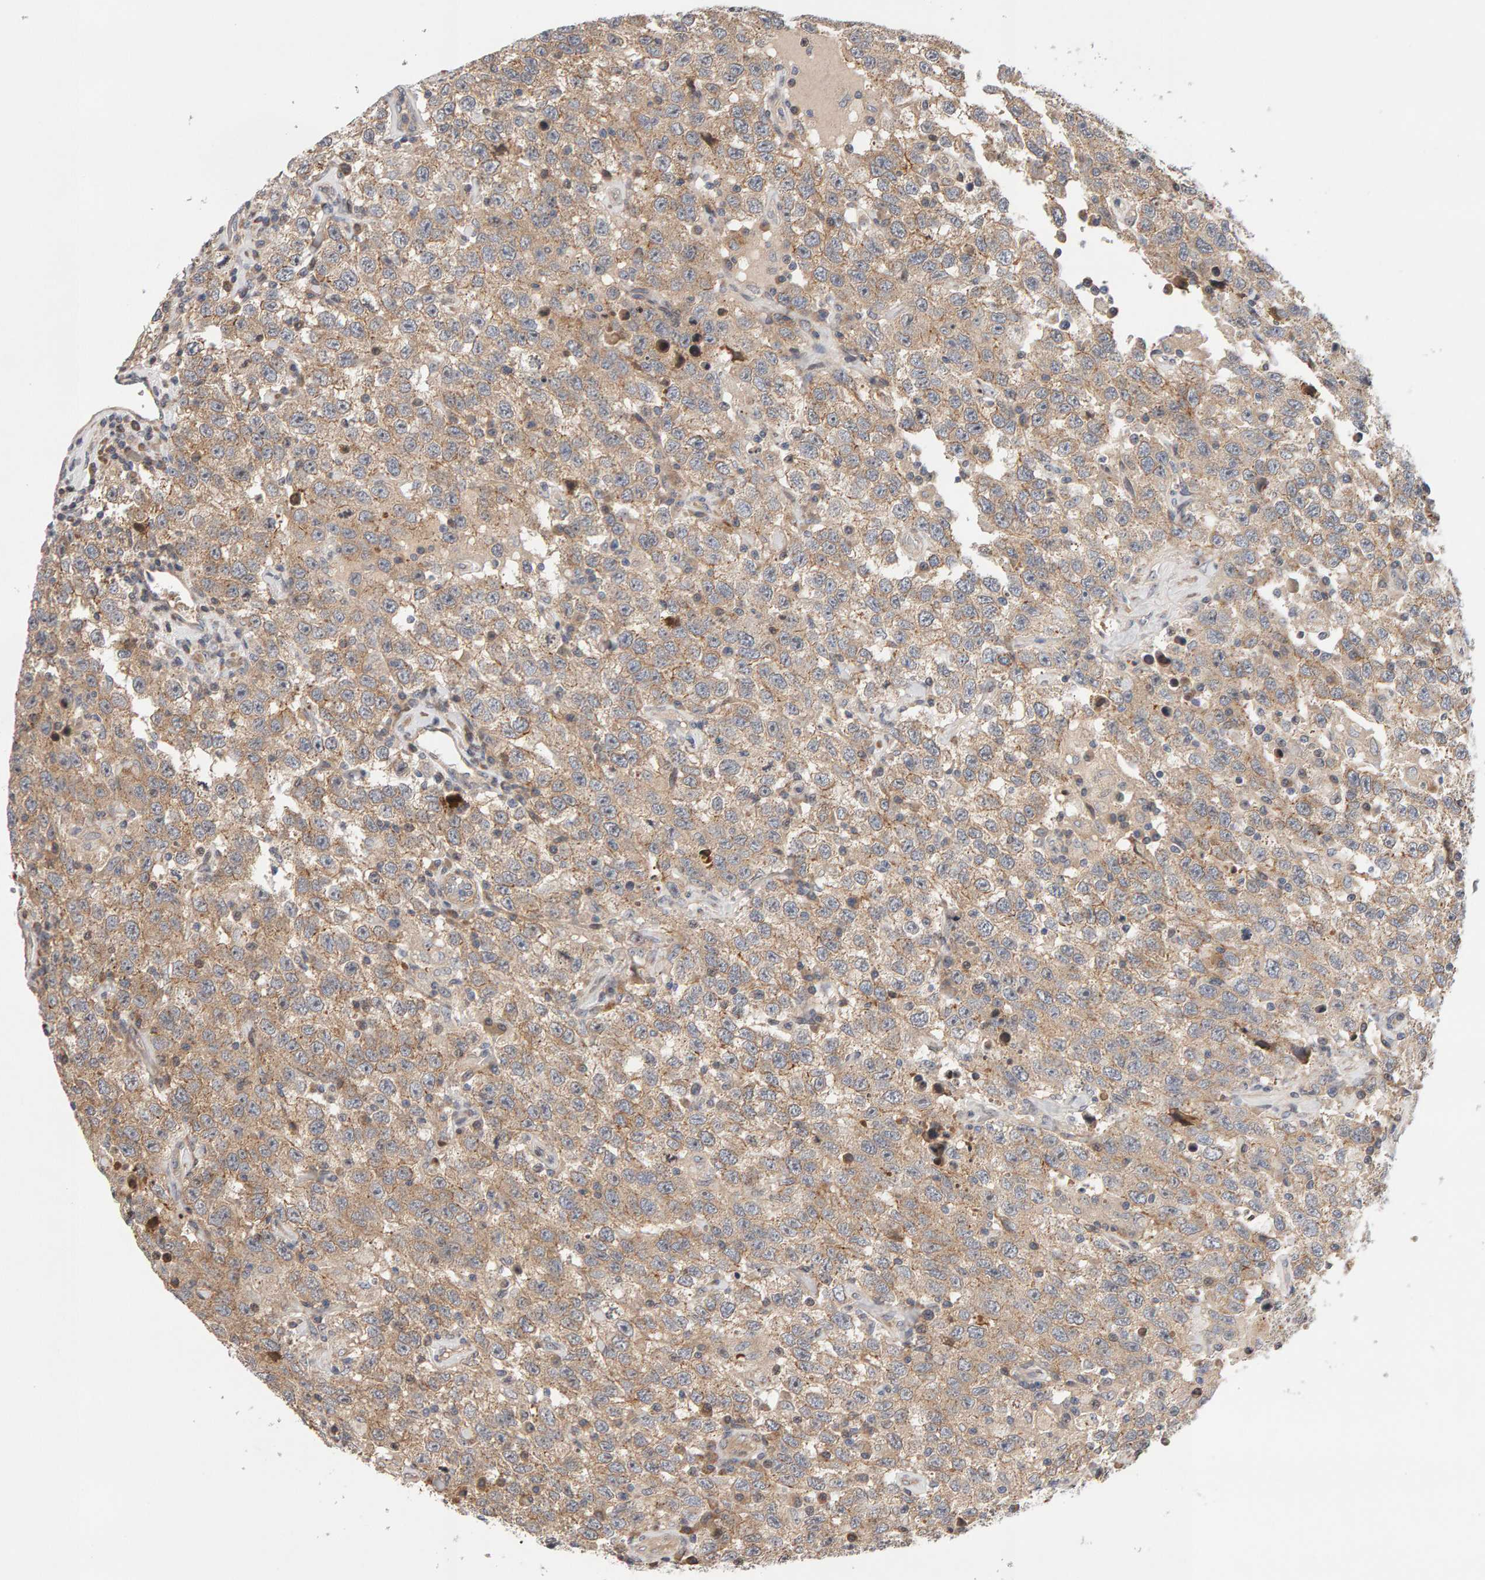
{"staining": {"intensity": "weak", "quantity": ">75%", "location": "cytoplasmic/membranous"}, "tissue": "testis cancer", "cell_type": "Tumor cells", "image_type": "cancer", "snomed": [{"axis": "morphology", "description": "Seminoma, NOS"}, {"axis": "topography", "description": "Testis"}], "caption": "A photomicrograph of human testis cancer stained for a protein shows weak cytoplasmic/membranous brown staining in tumor cells.", "gene": "LZTS1", "patient": {"sex": "male", "age": 41}}